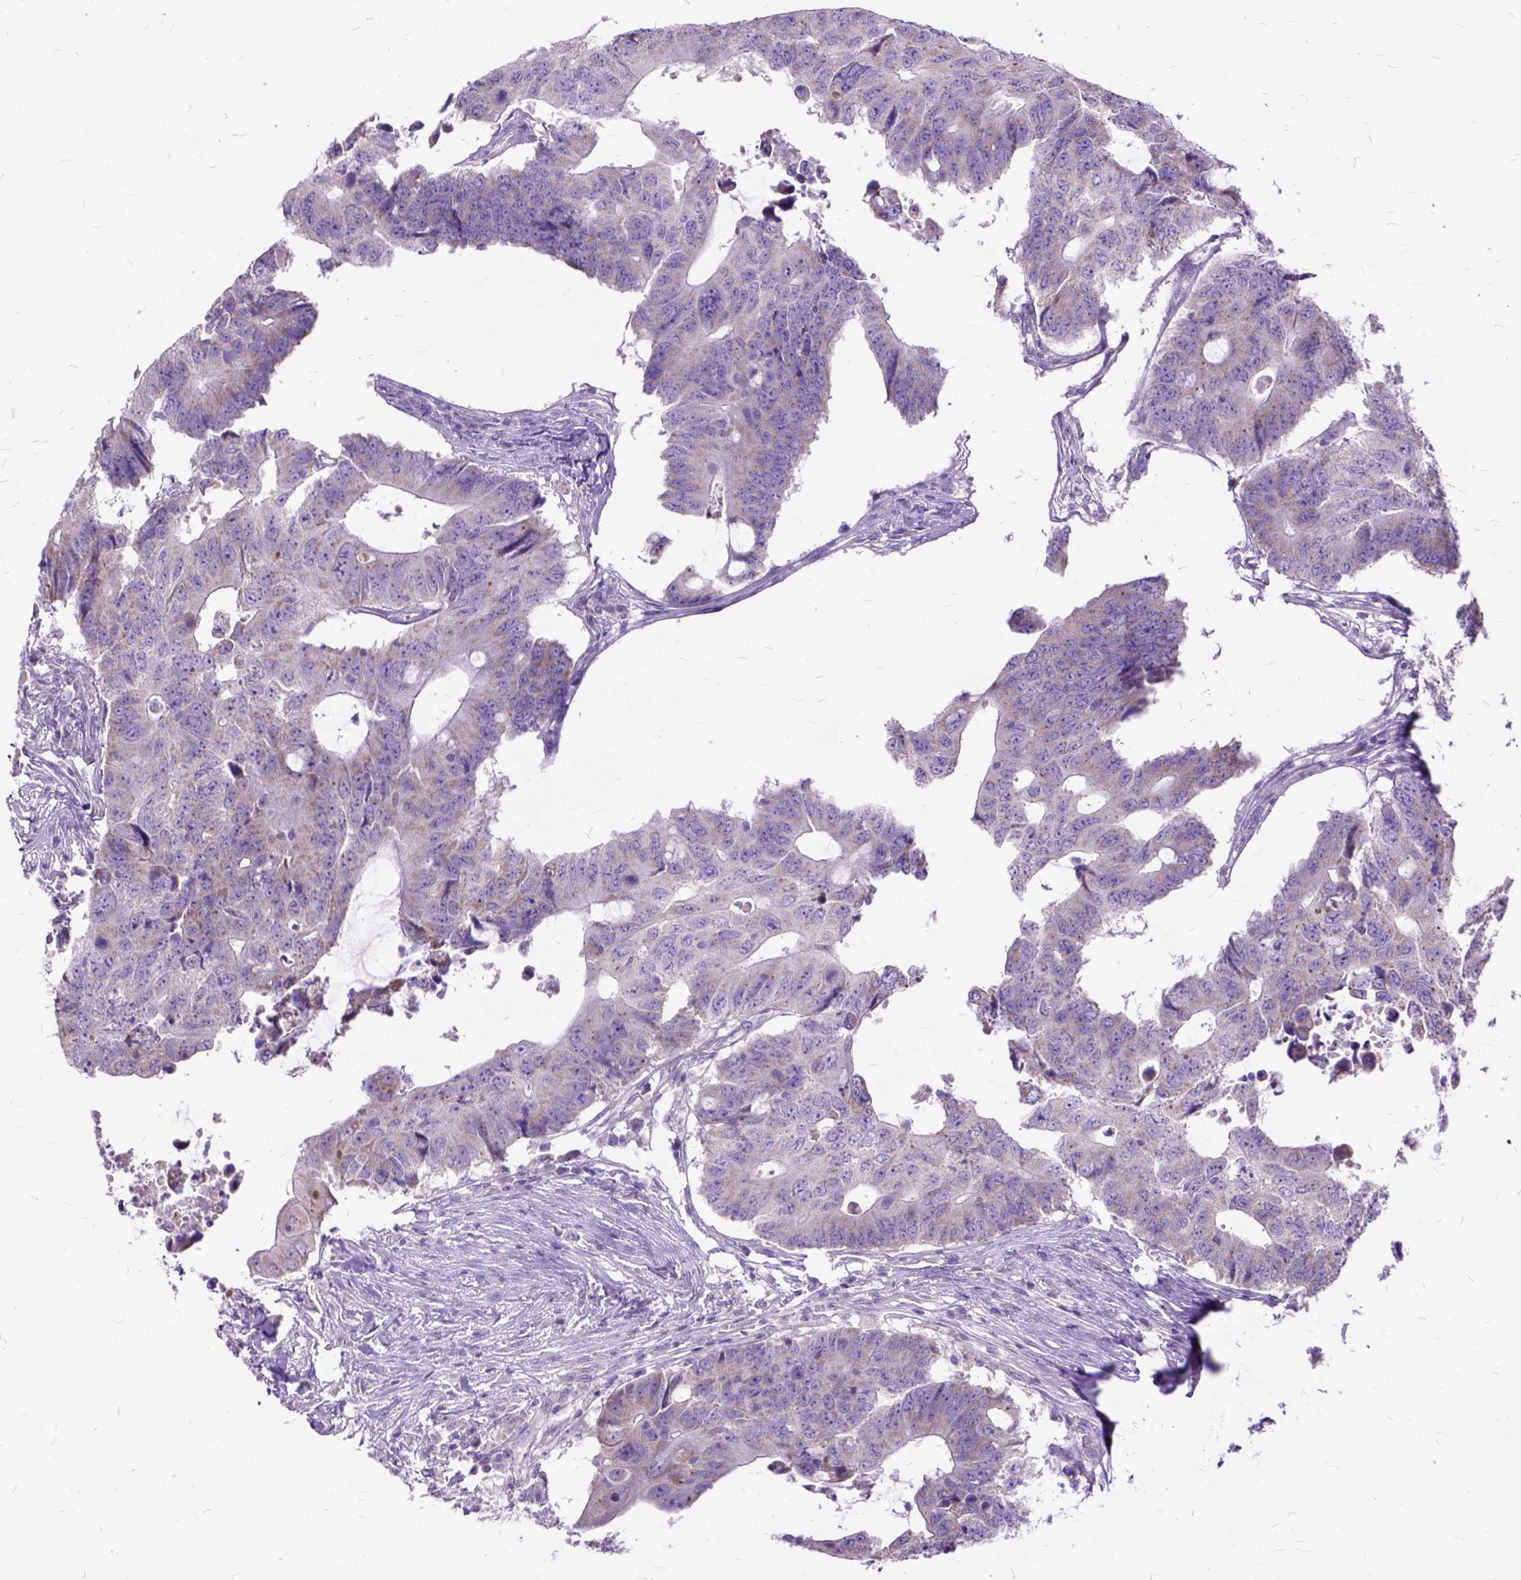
{"staining": {"intensity": "negative", "quantity": "none", "location": "none"}, "tissue": "colorectal cancer", "cell_type": "Tumor cells", "image_type": "cancer", "snomed": [{"axis": "morphology", "description": "Adenocarcinoma, NOS"}, {"axis": "topography", "description": "Colon"}], "caption": "Histopathology image shows no significant protein positivity in tumor cells of colorectal cancer.", "gene": "CTAG2", "patient": {"sex": "male", "age": 71}}